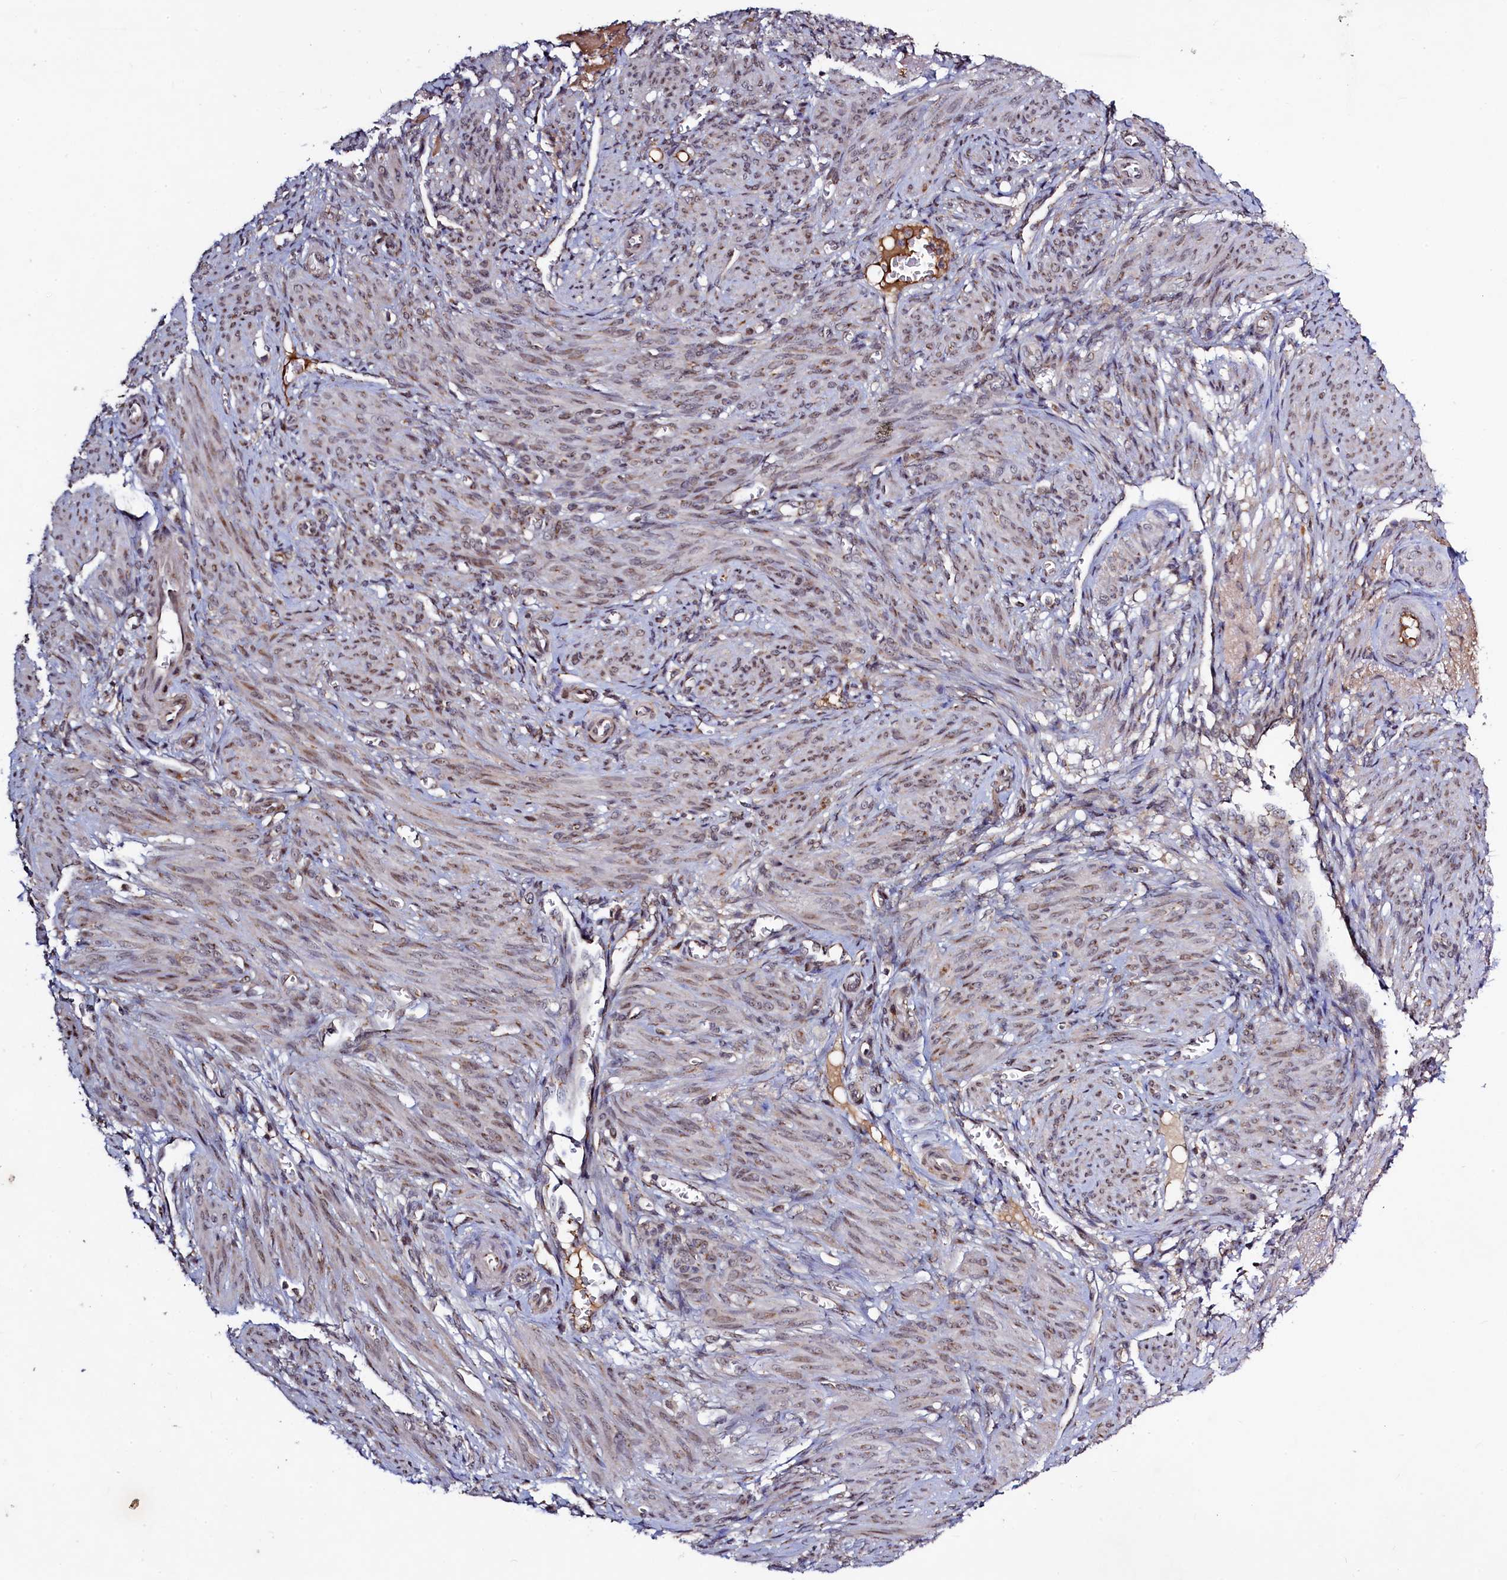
{"staining": {"intensity": "weak", "quantity": "25%-75%", "location": "cytoplasmic/membranous,nuclear"}, "tissue": "smooth muscle", "cell_type": "Smooth muscle cells", "image_type": "normal", "snomed": [{"axis": "morphology", "description": "Normal tissue, NOS"}, {"axis": "topography", "description": "Smooth muscle"}], "caption": "Human smooth muscle stained for a protein (brown) reveals weak cytoplasmic/membranous,nuclear positive expression in approximately 25%-75% of smooth muscle cells.", "gene": "SEC24C", "patient": {"sex": "female", "age": 39}}